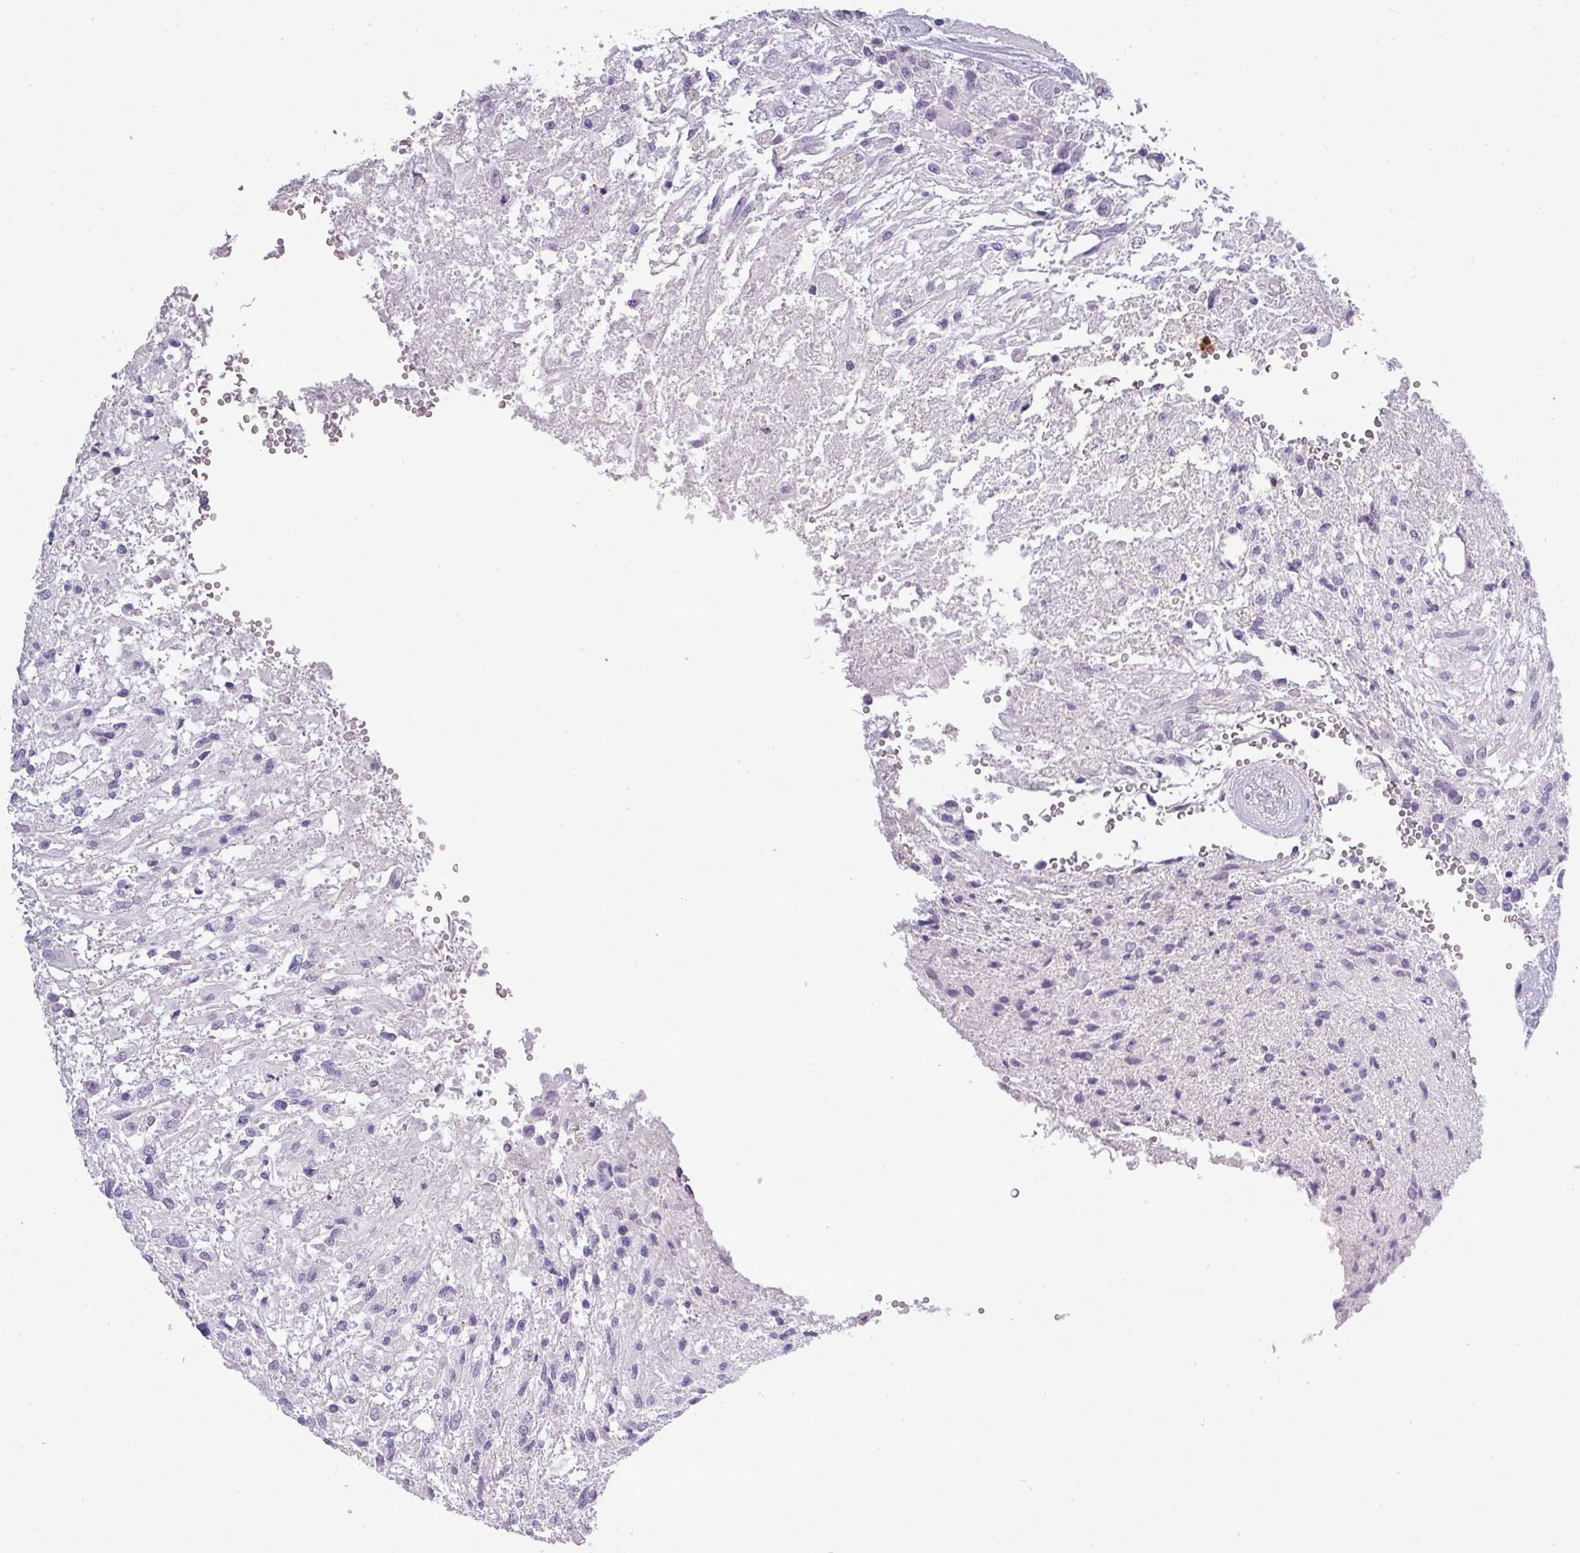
{"staining": {"intensity": "negative", "quantity": "none", "location": "none"}, "tissue": "glioma", "cell_type": "Tumor cells", "image_type": "cancer", "snomed": [{"axis": "morphology", "description": "Glioma, malignant, High grade"}, {"axis": "topography", "description": "Brain"}], "caption": "High-grade glioma (malignant) was stained to show a protein in brown. There is no significant staining in tumor cells. (Brightfield microscopy of DAB (3,3'-diaminobenzidine) immunohistochemistry (IHC) at high magnification).", "gene": "TMEM91", "patient": {"sex": "male", "age": 56}}